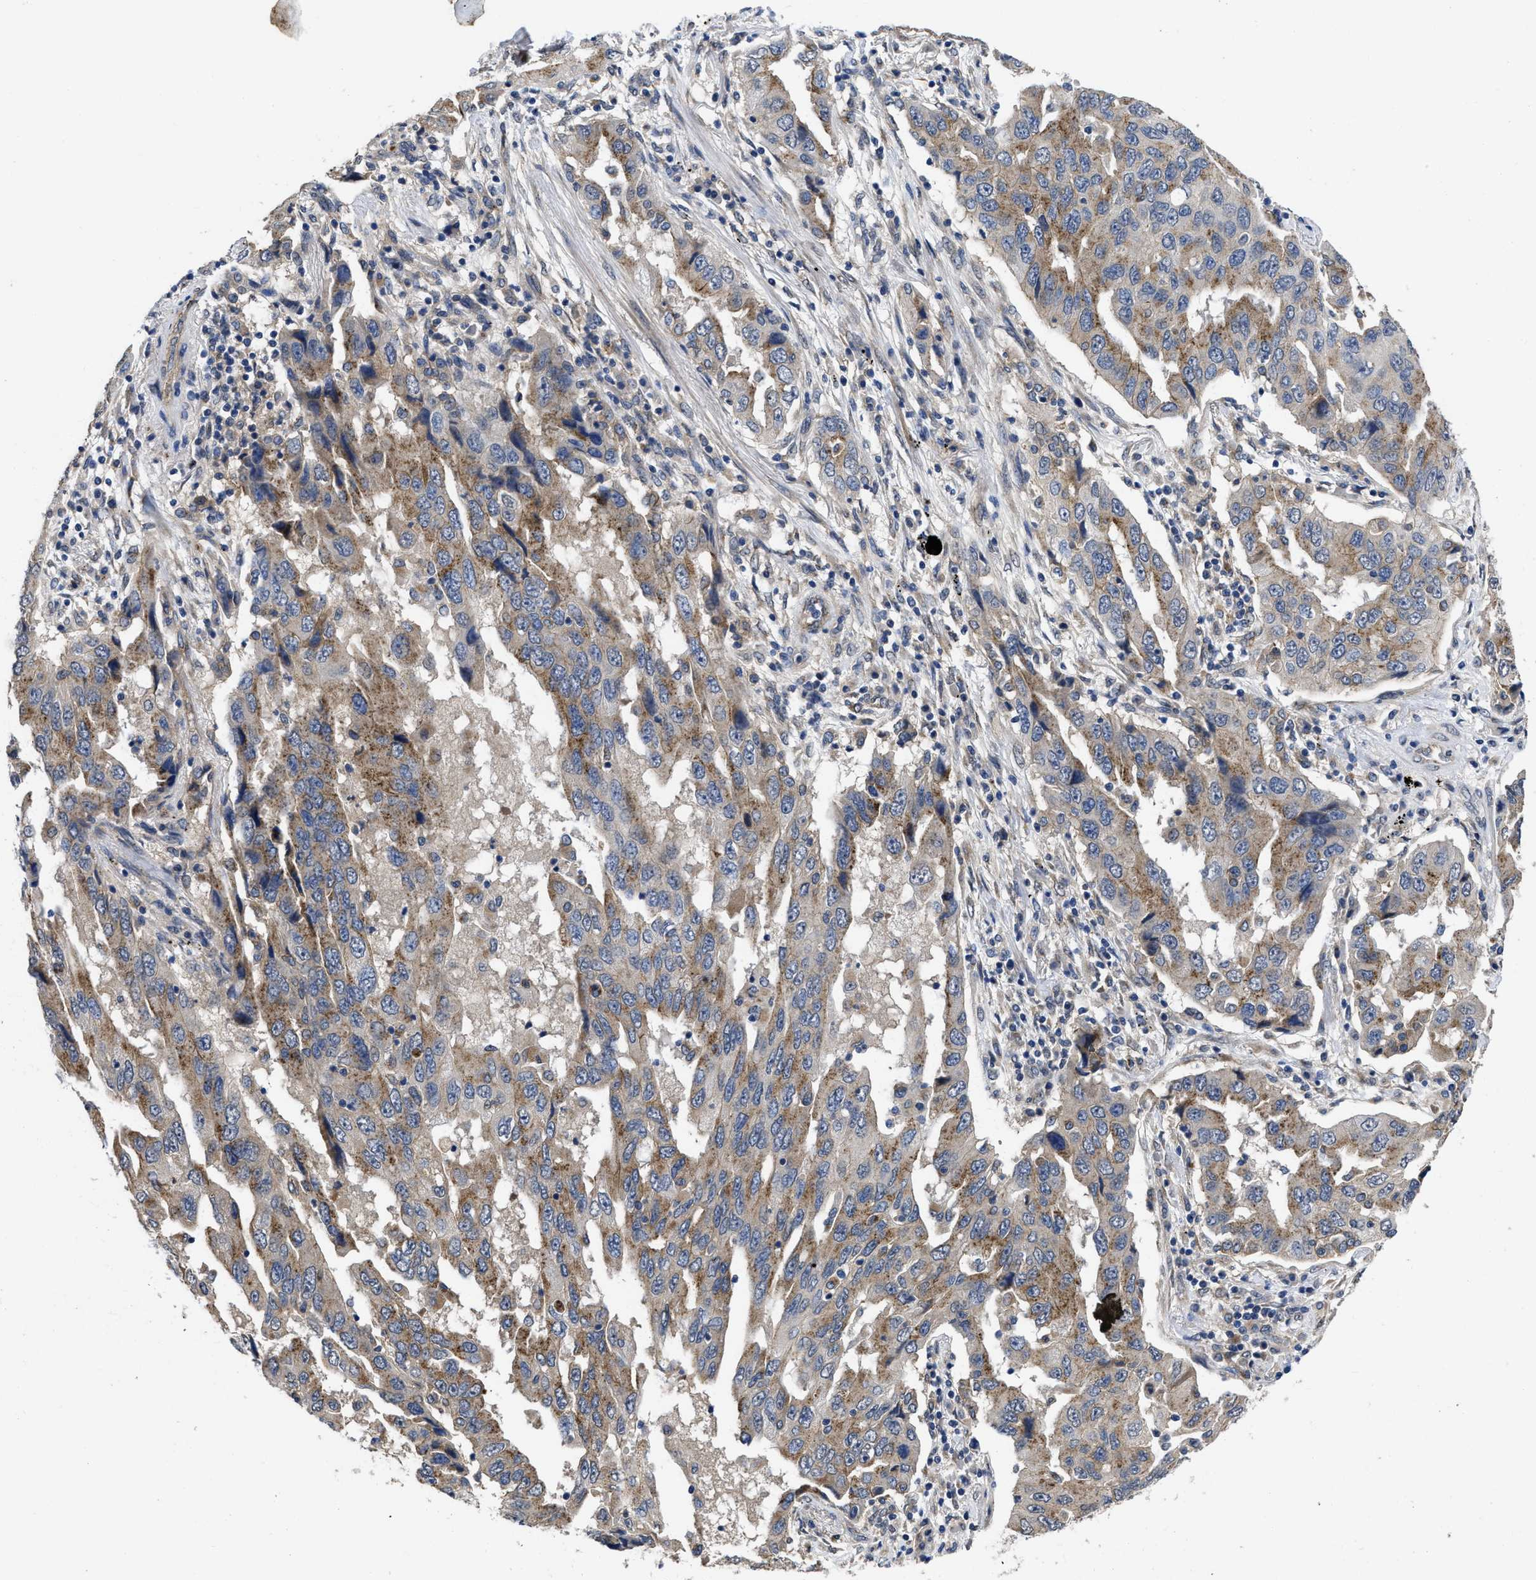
{"staining": {"intensity": "moderate", "quantity": "25%-75%", "location": "cytoplasmic/membranous"}, "tissue": "lung cancer", "cell_type": "Tumor cells", "image_type": "cancer", "snomed": [{"axis": "morphology", "description": "Adenocarcinoma, NOS"}, {"axis": "topography", "description": "Lung"}], "caption": "Immunohistochemical staining of human adenocarcinoma (lung) shows medium levels of moderate cytoplasmic/membranous protein expression in about 25%-75% of tumor cells. The protein is stained brown, and the nuclei are stained in blue (DAB IHC with brightfield microscopy, high magnification).", "gene": "PKD2", "patient": {"sex": "female", "age": 65}}